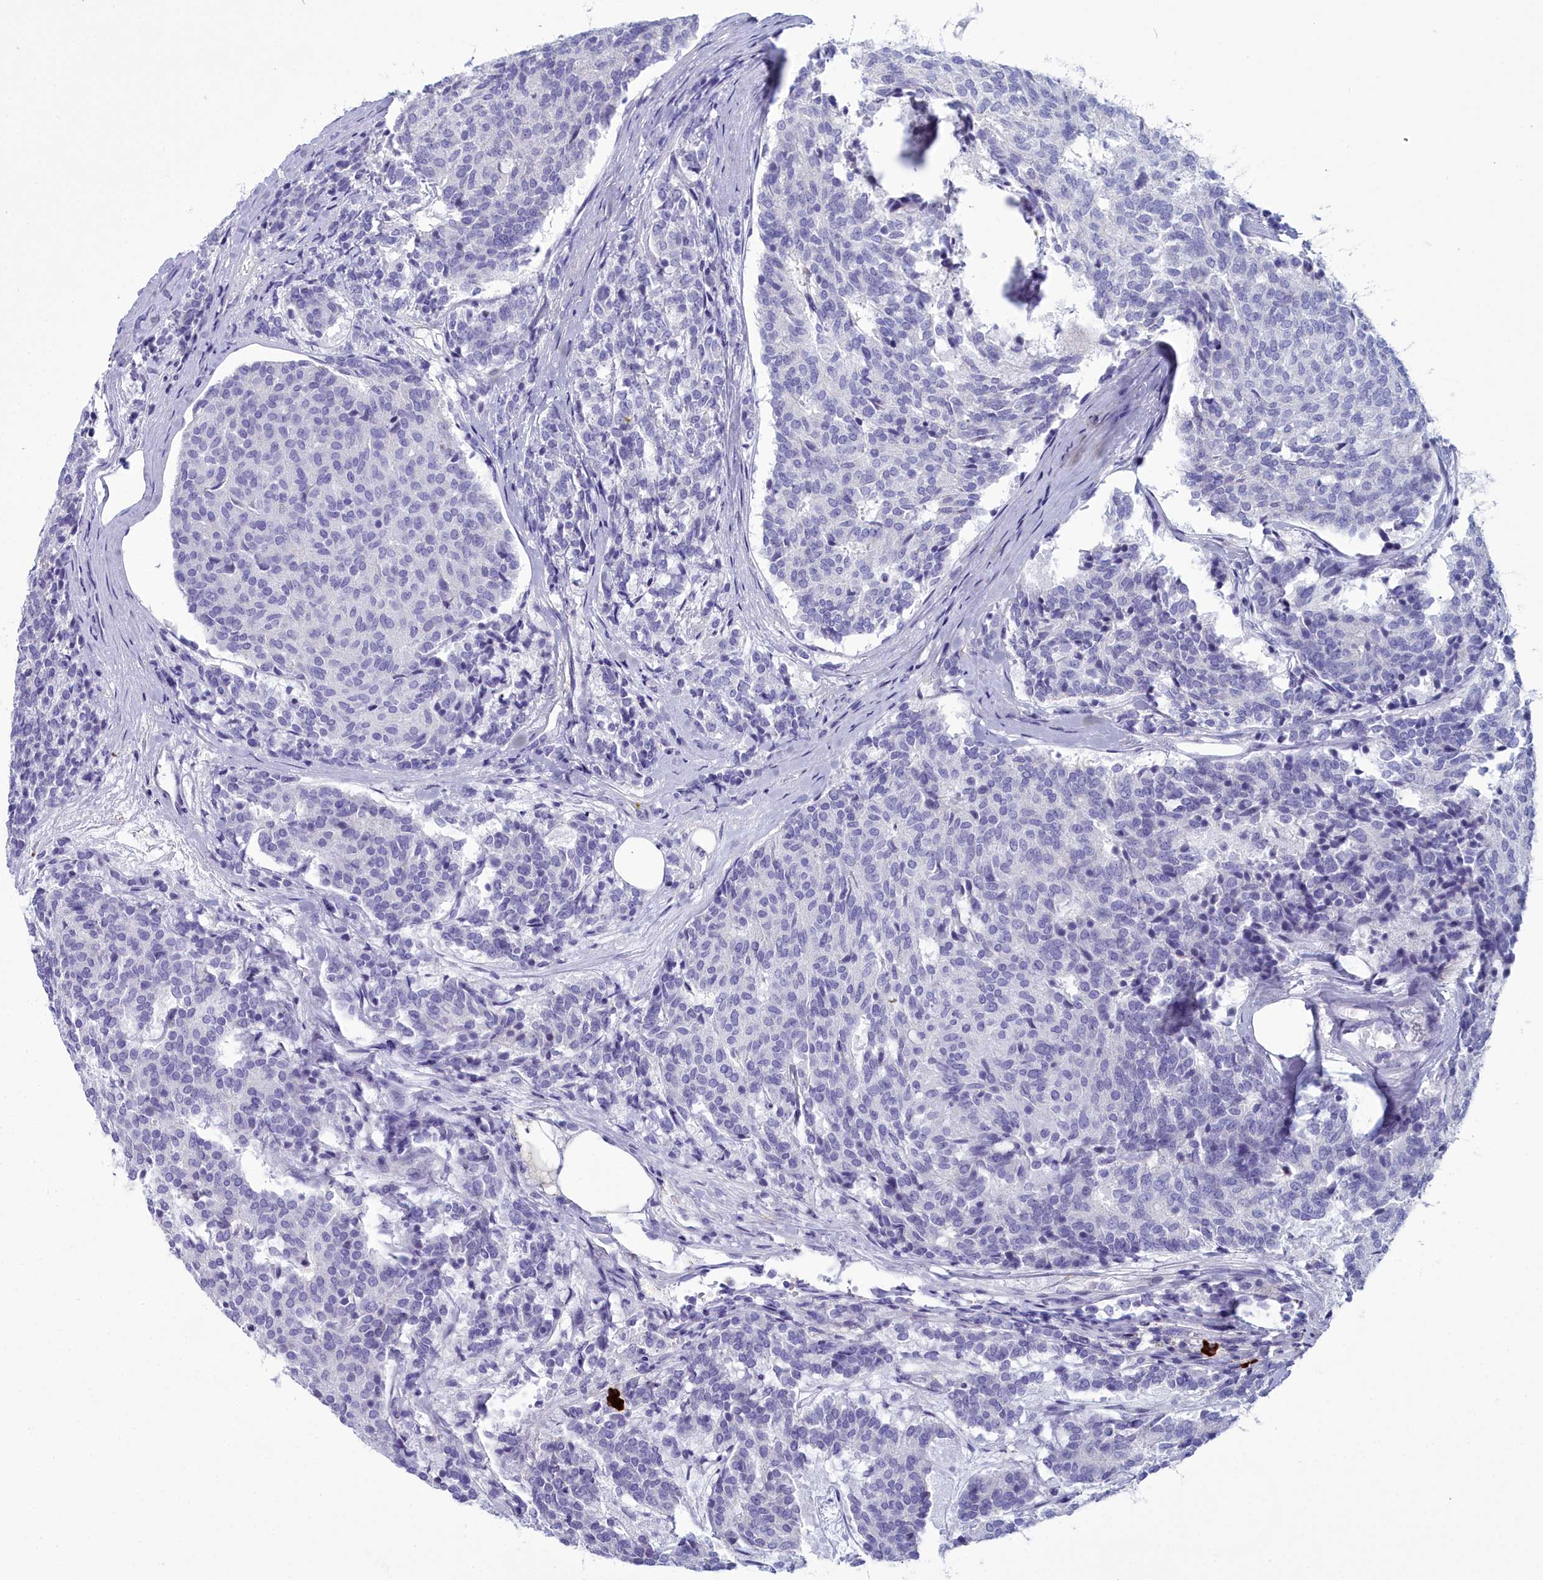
{"staining": {"intensity": "negative", "quantity": "none", "location": "none"}, "tissue": "carcinoid", "cell_type": "Tumor cells", "image_type": "cancer", "snomed": [{"axis": "morphology", "description": "Carcinoid, malignant, NOS"}, {"axis": "topography", "description": "Pancreas"}], "caption": "Immunohistochemical staining of carcinoid shows no significant expression in tumor cells.", "gene": "MAP6", "patient": {"sex": "female", "age": 54}}